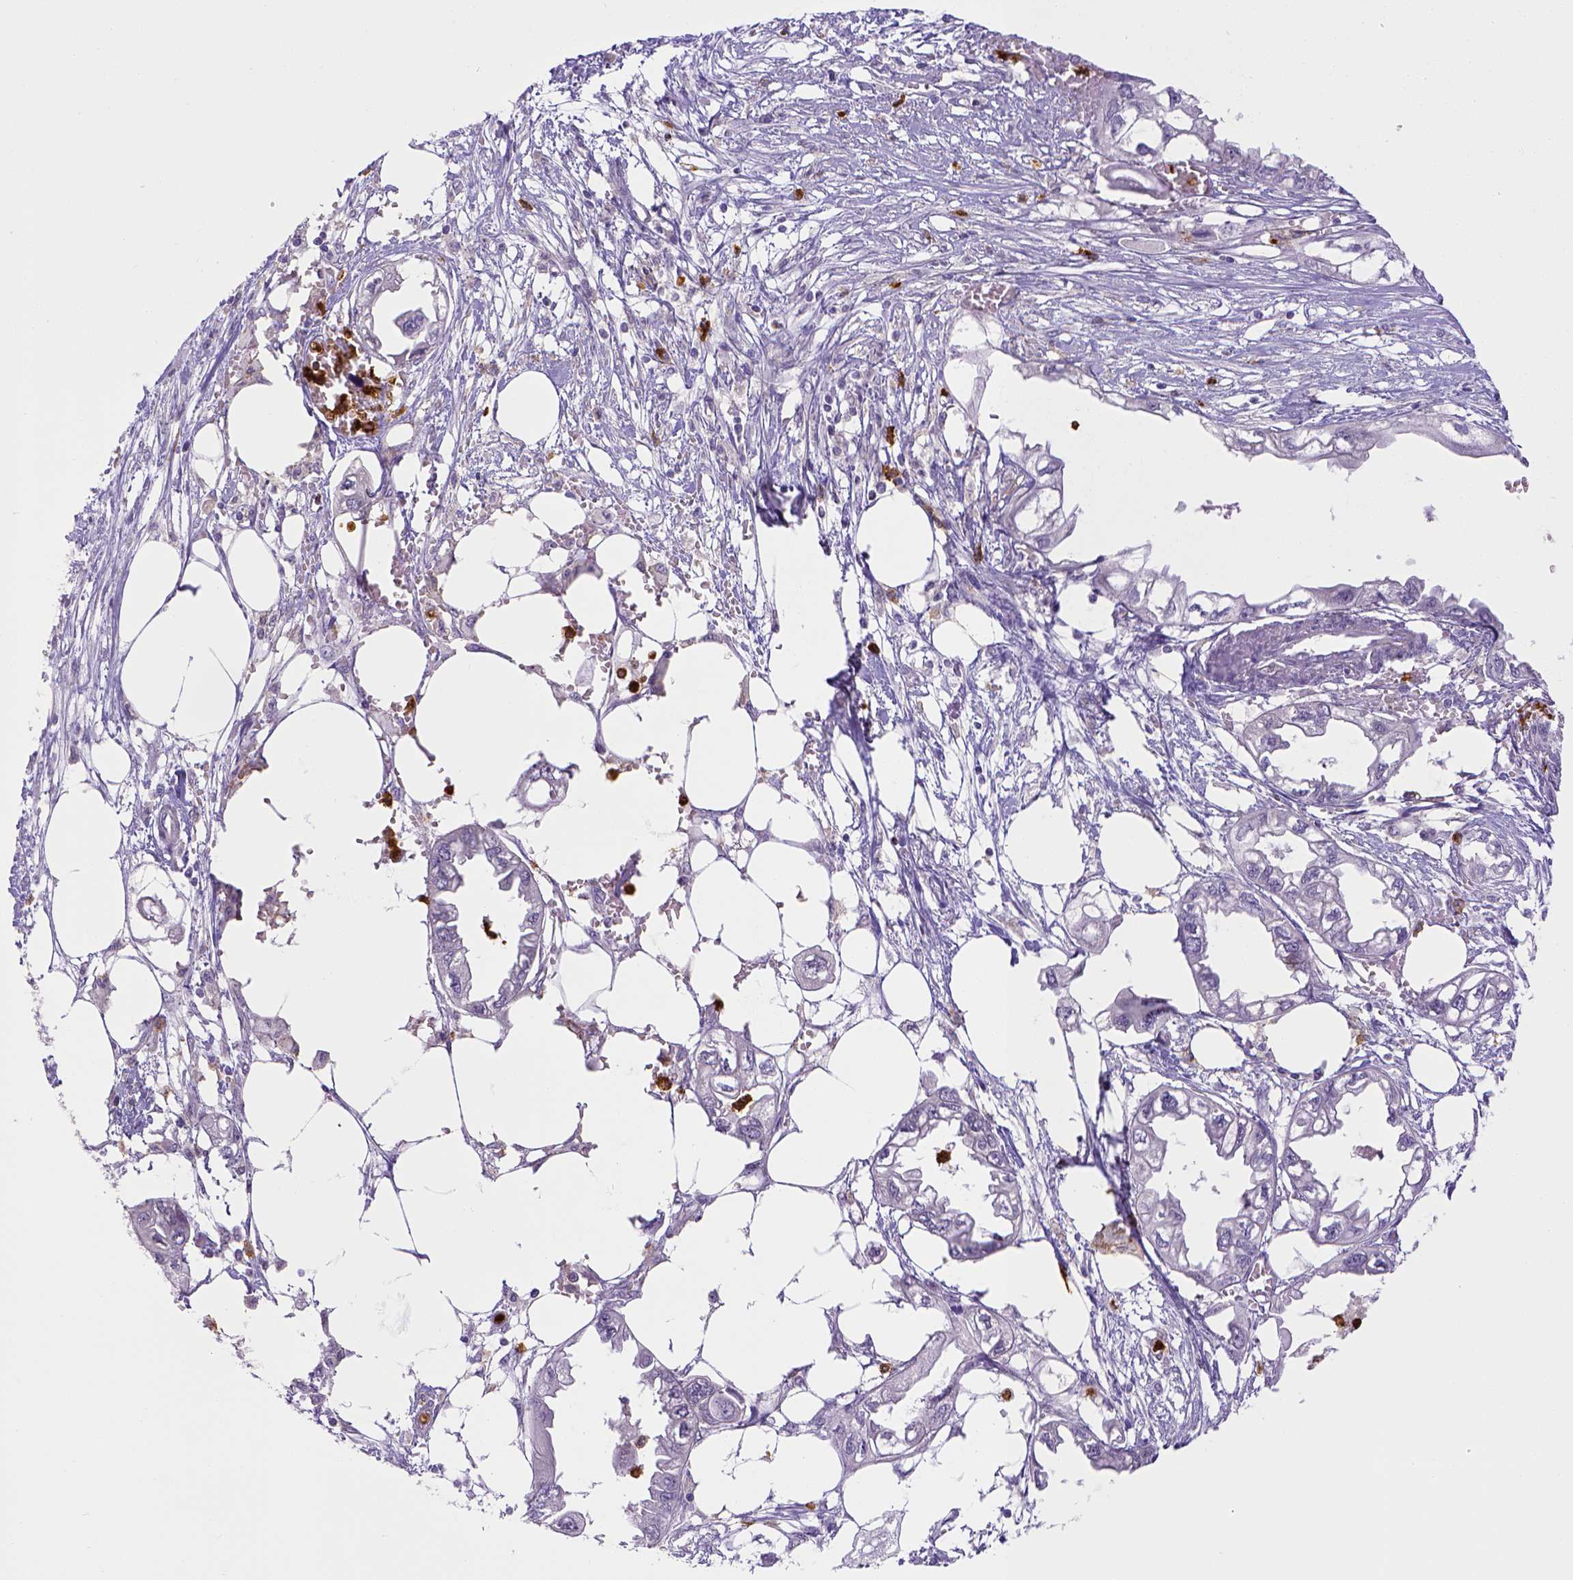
{"staining": {"intensity": "negative", "quantity": "none", "location": "none"}, "tissue": "endometrial cancer", "cell_type": "Tumor cells", "image_type": "cancer", "snomed": [{"axis": "morphology", "description": "Adenocarcinoma, NOS"}, {"axis": "morphology", "description": "Adenocarcinoma, metastatic, NOS"}, {"axis": "topography", "description": "Adipose tissue"}, {"axis": "topography", "description": "Endometrium"}], "caption": "DAB immunohistochemical staining of endometrial cancer reveals no significant expression in tumor cells.", "gene": "ITGAM", "patient": {"sex": "female", "age": 67}}